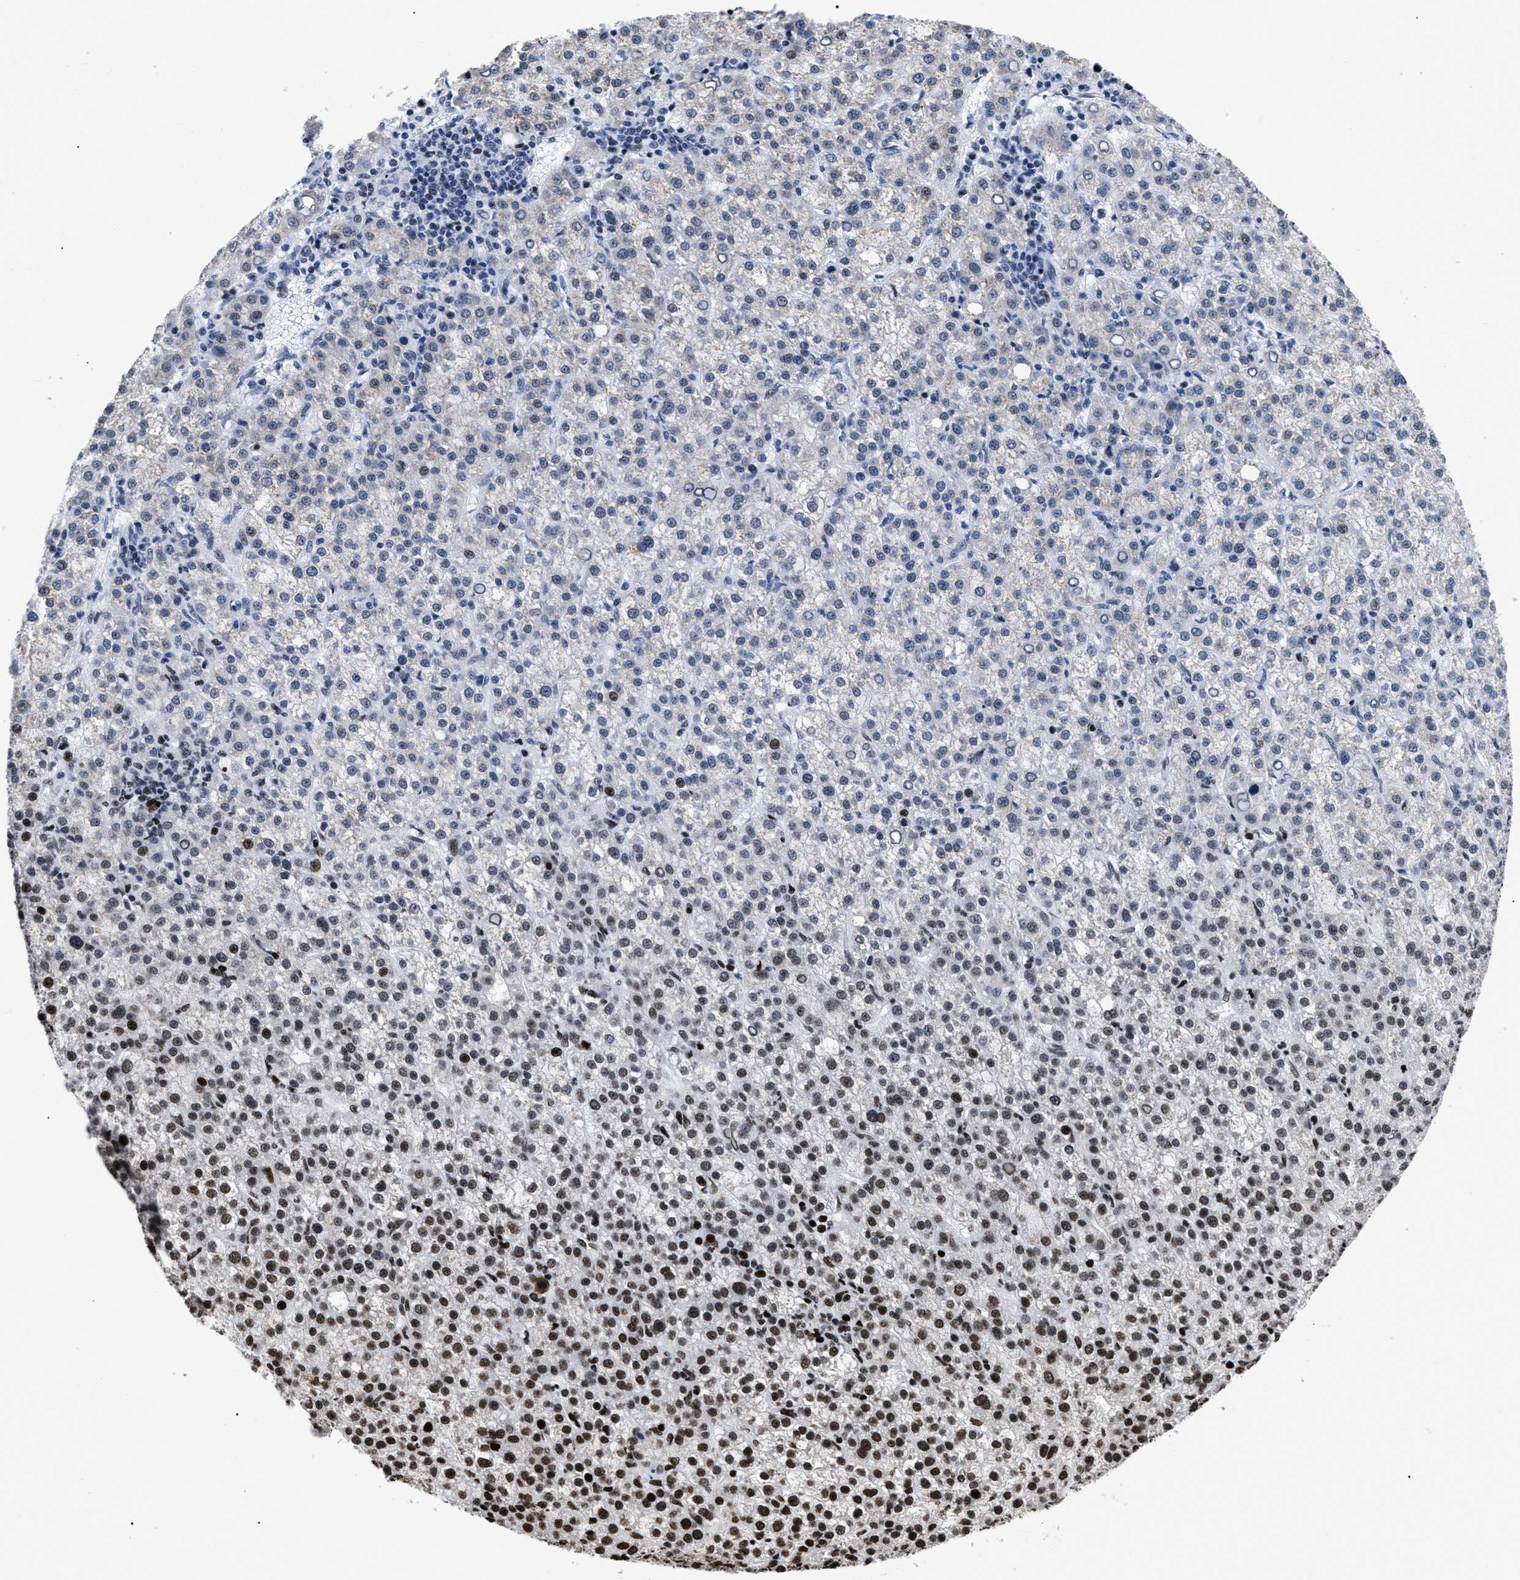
{"staining": {"intensity": "strong", "quantity": "<25%", "location": "nuclear"}, "tissue": "liver cancer", "cell_type": "Tumor cells", "image_type": "cancer", "snomed": [{"axis": "morphology", "description": "Carcinoma, Hepatocellular, NOS"}, {"axis": "topography", "description": "Liver"}], "caption": "Protein positivity by IHC reveals strong nuclear expression in about <25% of tumor cells in liver hepatocellular carcinoma. The staining was performed using DAB to visualize the protein expression in brown, while the nuclei were stained in blue with hematoxylin (Magnification: 20x).", "gene": "CALHM3", "patient": {"sex": "female", "age": 58}}